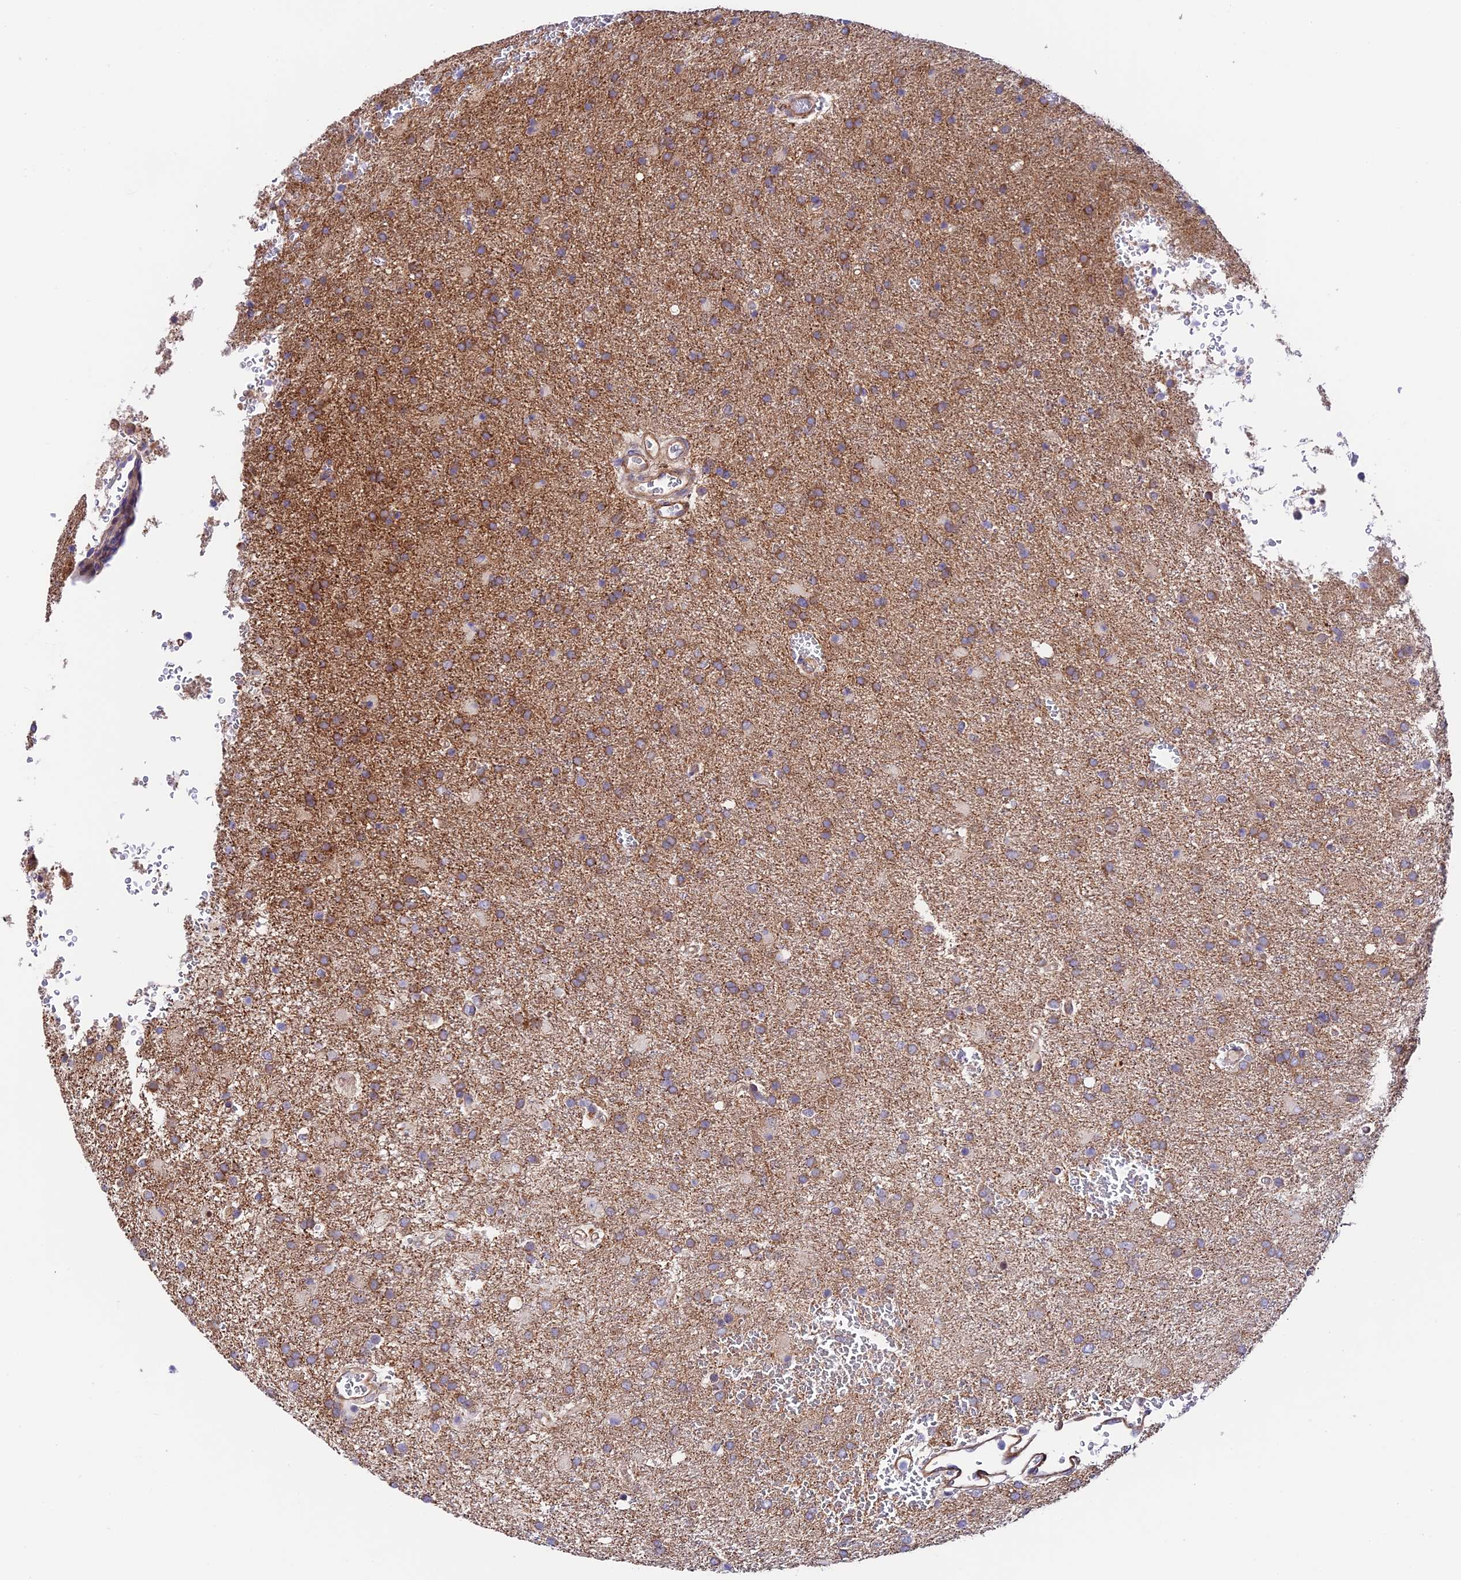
{"staining": {"intensity": "moderate", "quantity": "25%-75%", "location": "cytoplasmic/membranous"}, "tissue": "glioma", "cell_type": "Tumor cells", "image_type": "cancer", "snomed": [{"axis": "morphology", "description": "Glioma, malignant, High grade"}, {"axis": "topography", "description": "Brain"}], "caption": "A high-resolution histopathology image shows IHC staining of glioma, which shows moderate cytoplasmic/membranous expression in approximately 25%-75% of tumor cells.", "gene": "VPS13C", "patient": {"sex": "female", "age": 74}}